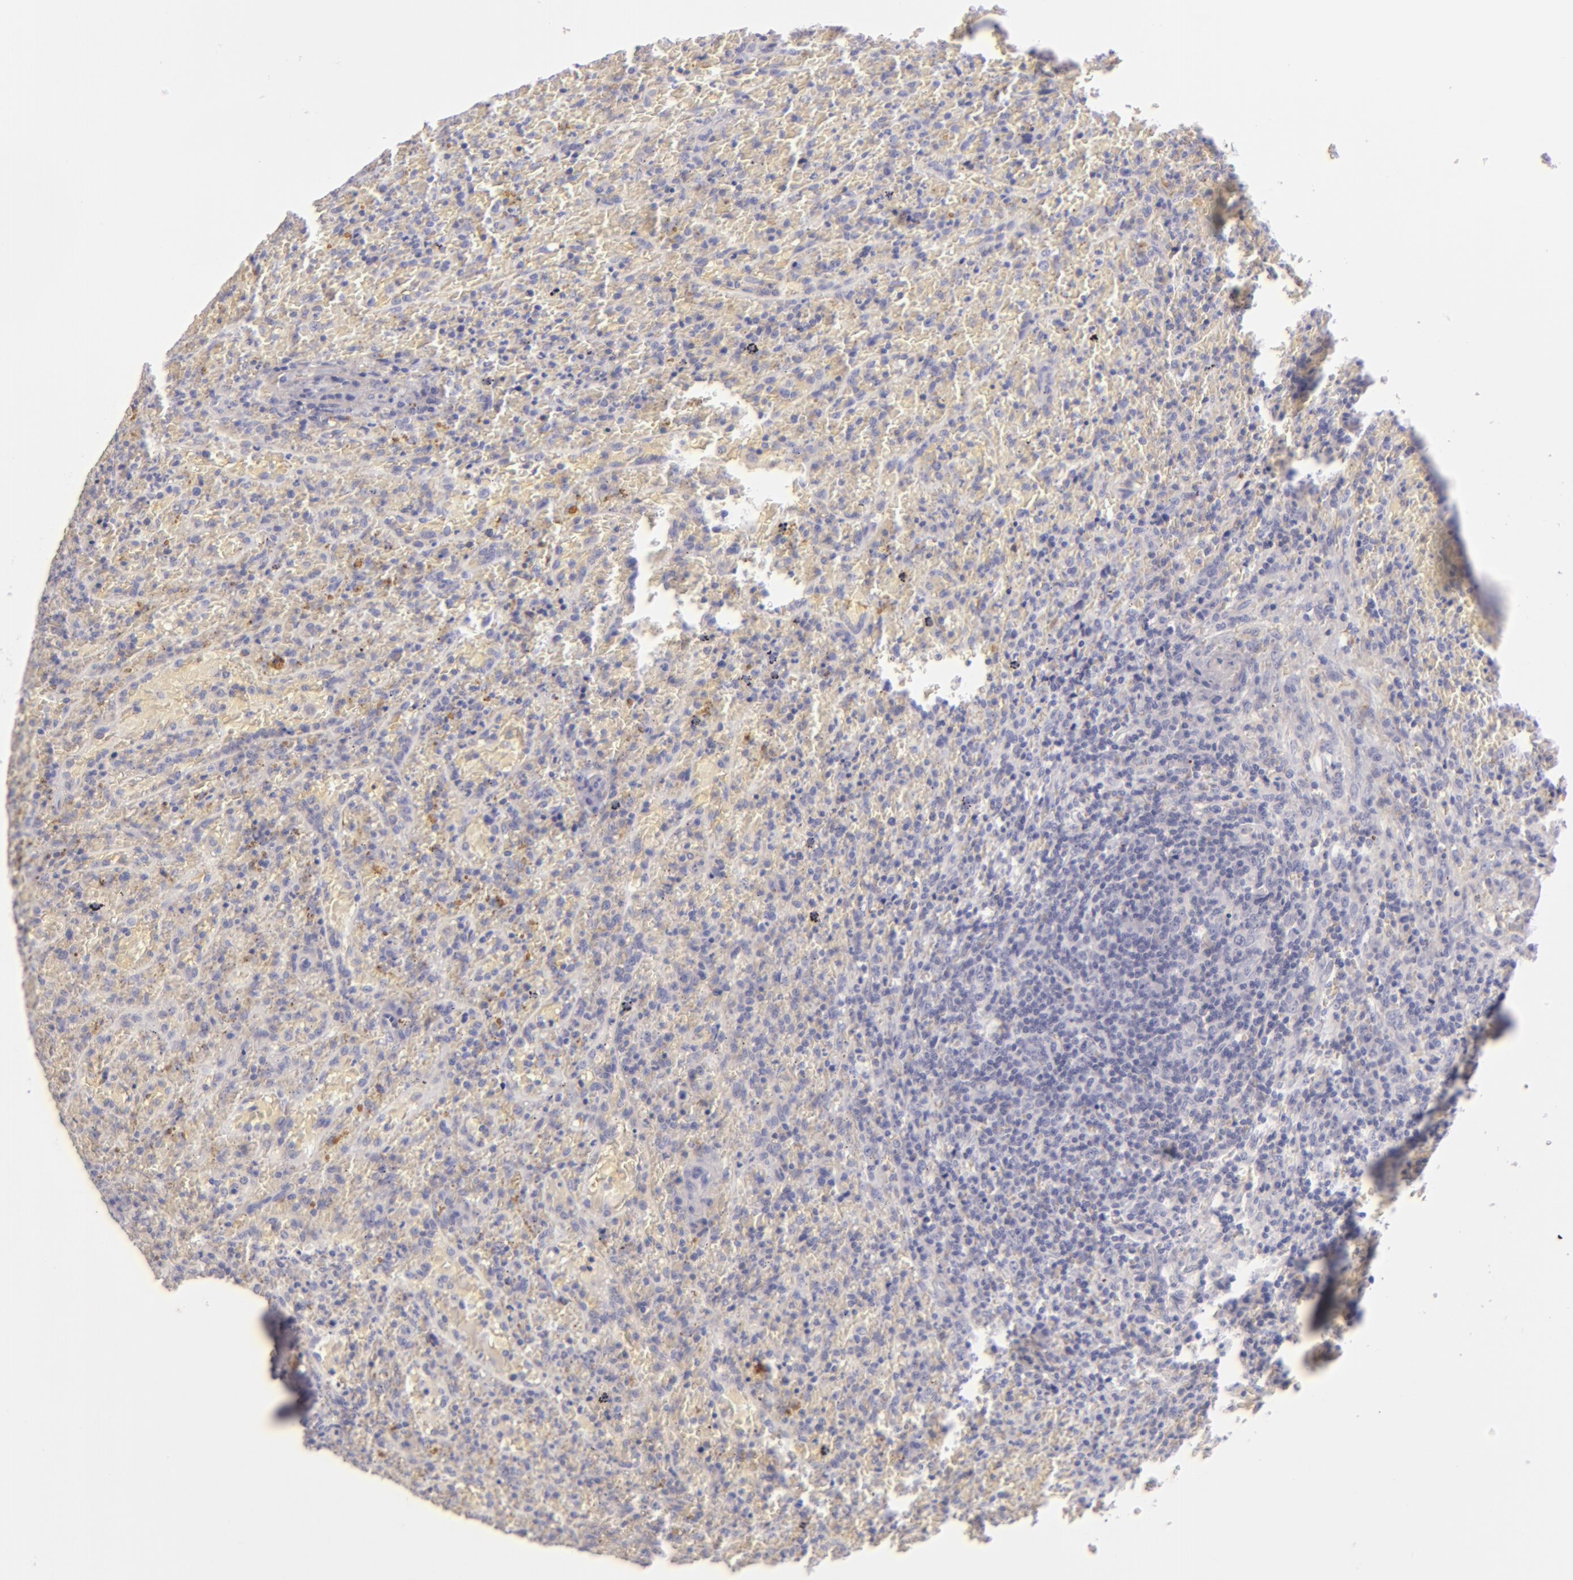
{"staining": {"intensity": "negative", "quantity": "none", "location": "none"}, "tissue": "lymphoma", "cell_type": "Tumor cells", "image_type": "cancer", "snomed": [{"axis": "morphology", "description": "Malignant lymphoma, non-Hodgkin's type, High grade"}, {"axis": "topography", "description": "Spleen"}, {"axis": "topography", "description": "Lymph node"}], "caption": "The photomicrograph reveals no staining of tumor cells in lymphoma.", "gene": "F13A1", "patient": {"sex": "female", "age": 70}}